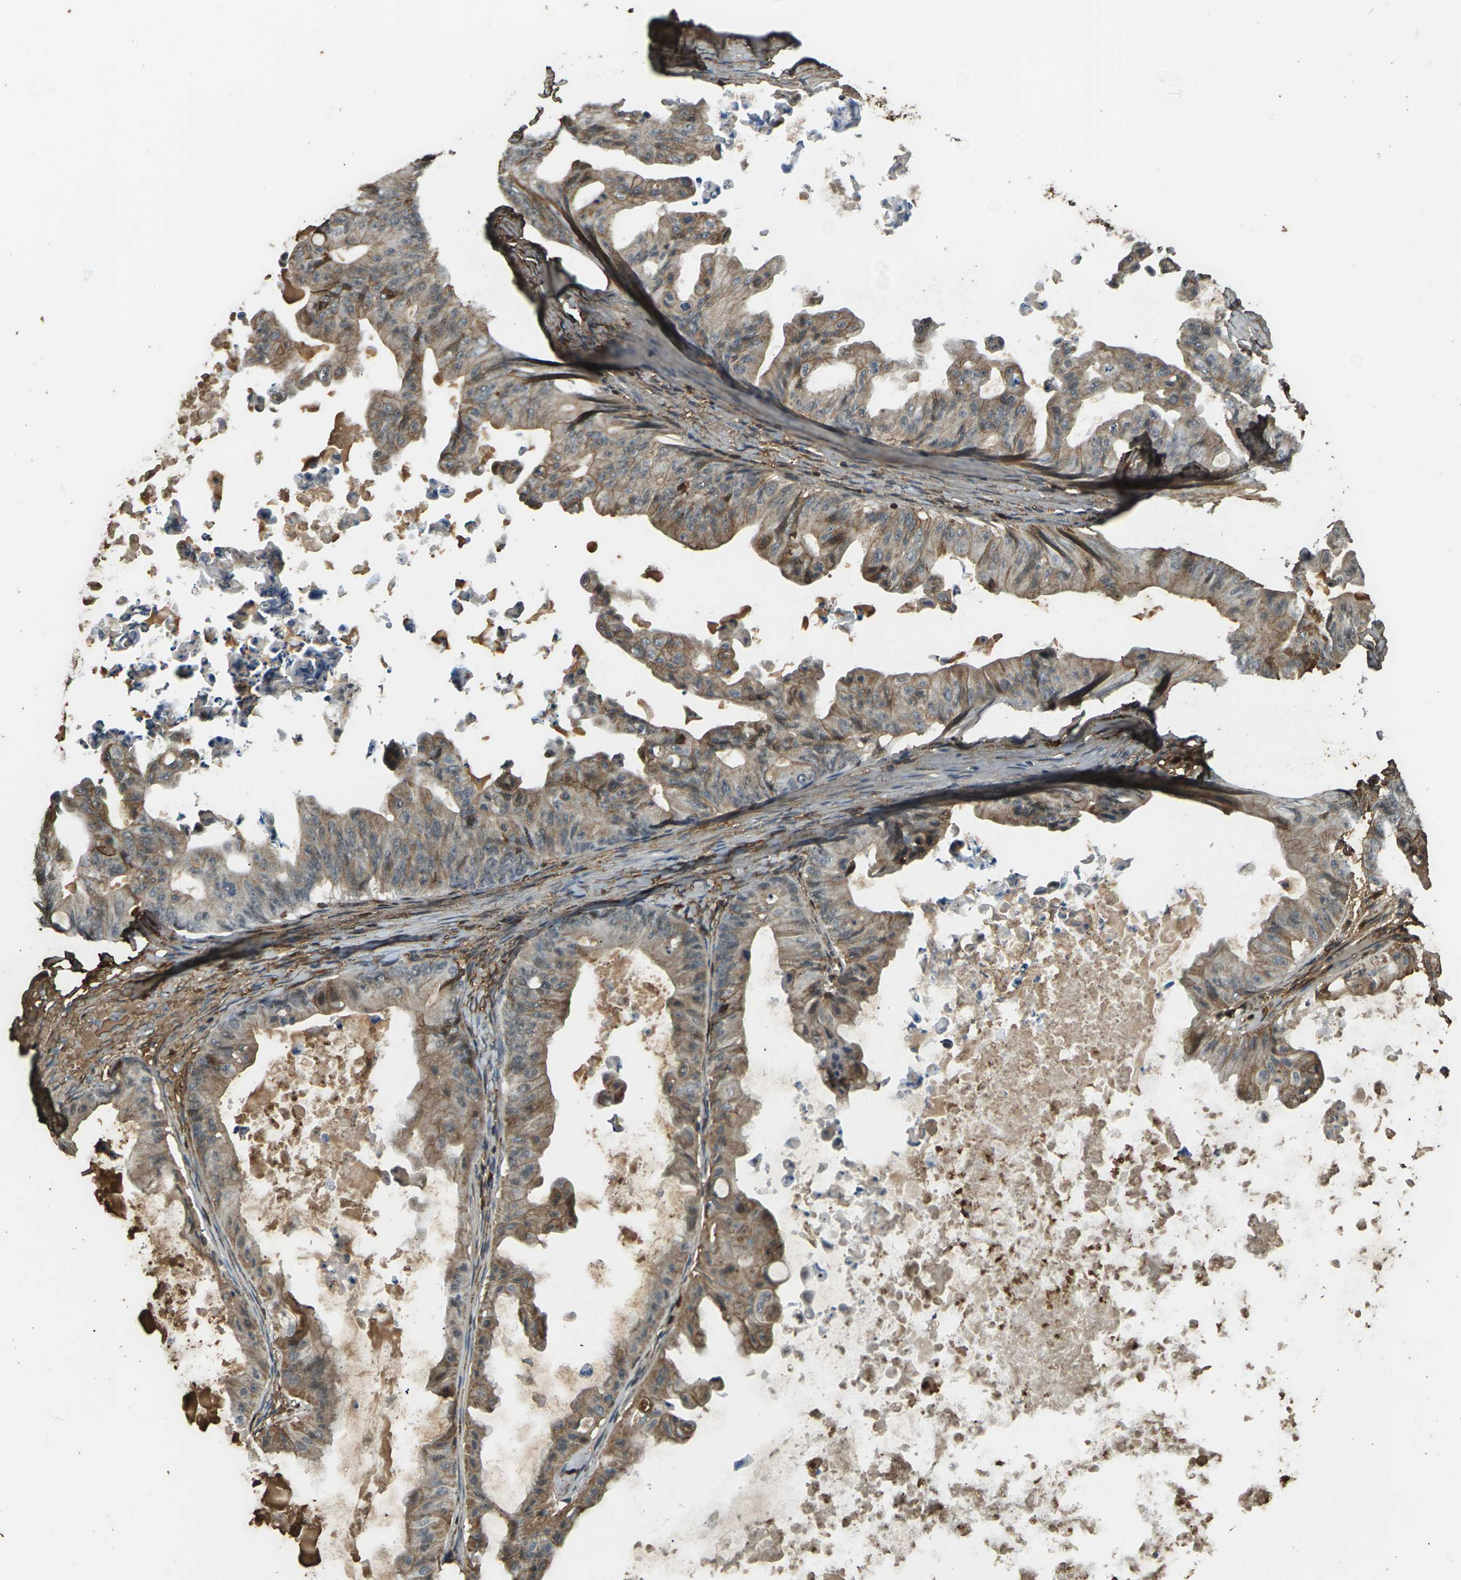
{"staining": {"intensity": "moderate", "quantity": ">75%", "location": "cytoplasmic/membranous"}, "tissue": "ovarian cancer", "cell_type": "Tumor cells", "image_type": "cancer", "snomed": [{"axis": "morphology", "description": "Cystadenocarcinoma, mucinous, NOS"}, {"axis": "topography", "description": "Ovary"}], "caption": "A photomicrograph of ovarian cancer (mucinous cystadenocarcinoma) stained for a protein displays moderate cytoplasmic/membranous brown staining in tumor cells. The staining was performed using DAB to visualize the protein expression in brown, while the nuclei were stained in blue with hematoxylin (Magnification: 20x).", "gene": "CYP1B1", "patient": {"sex": "female", "age": 37}}